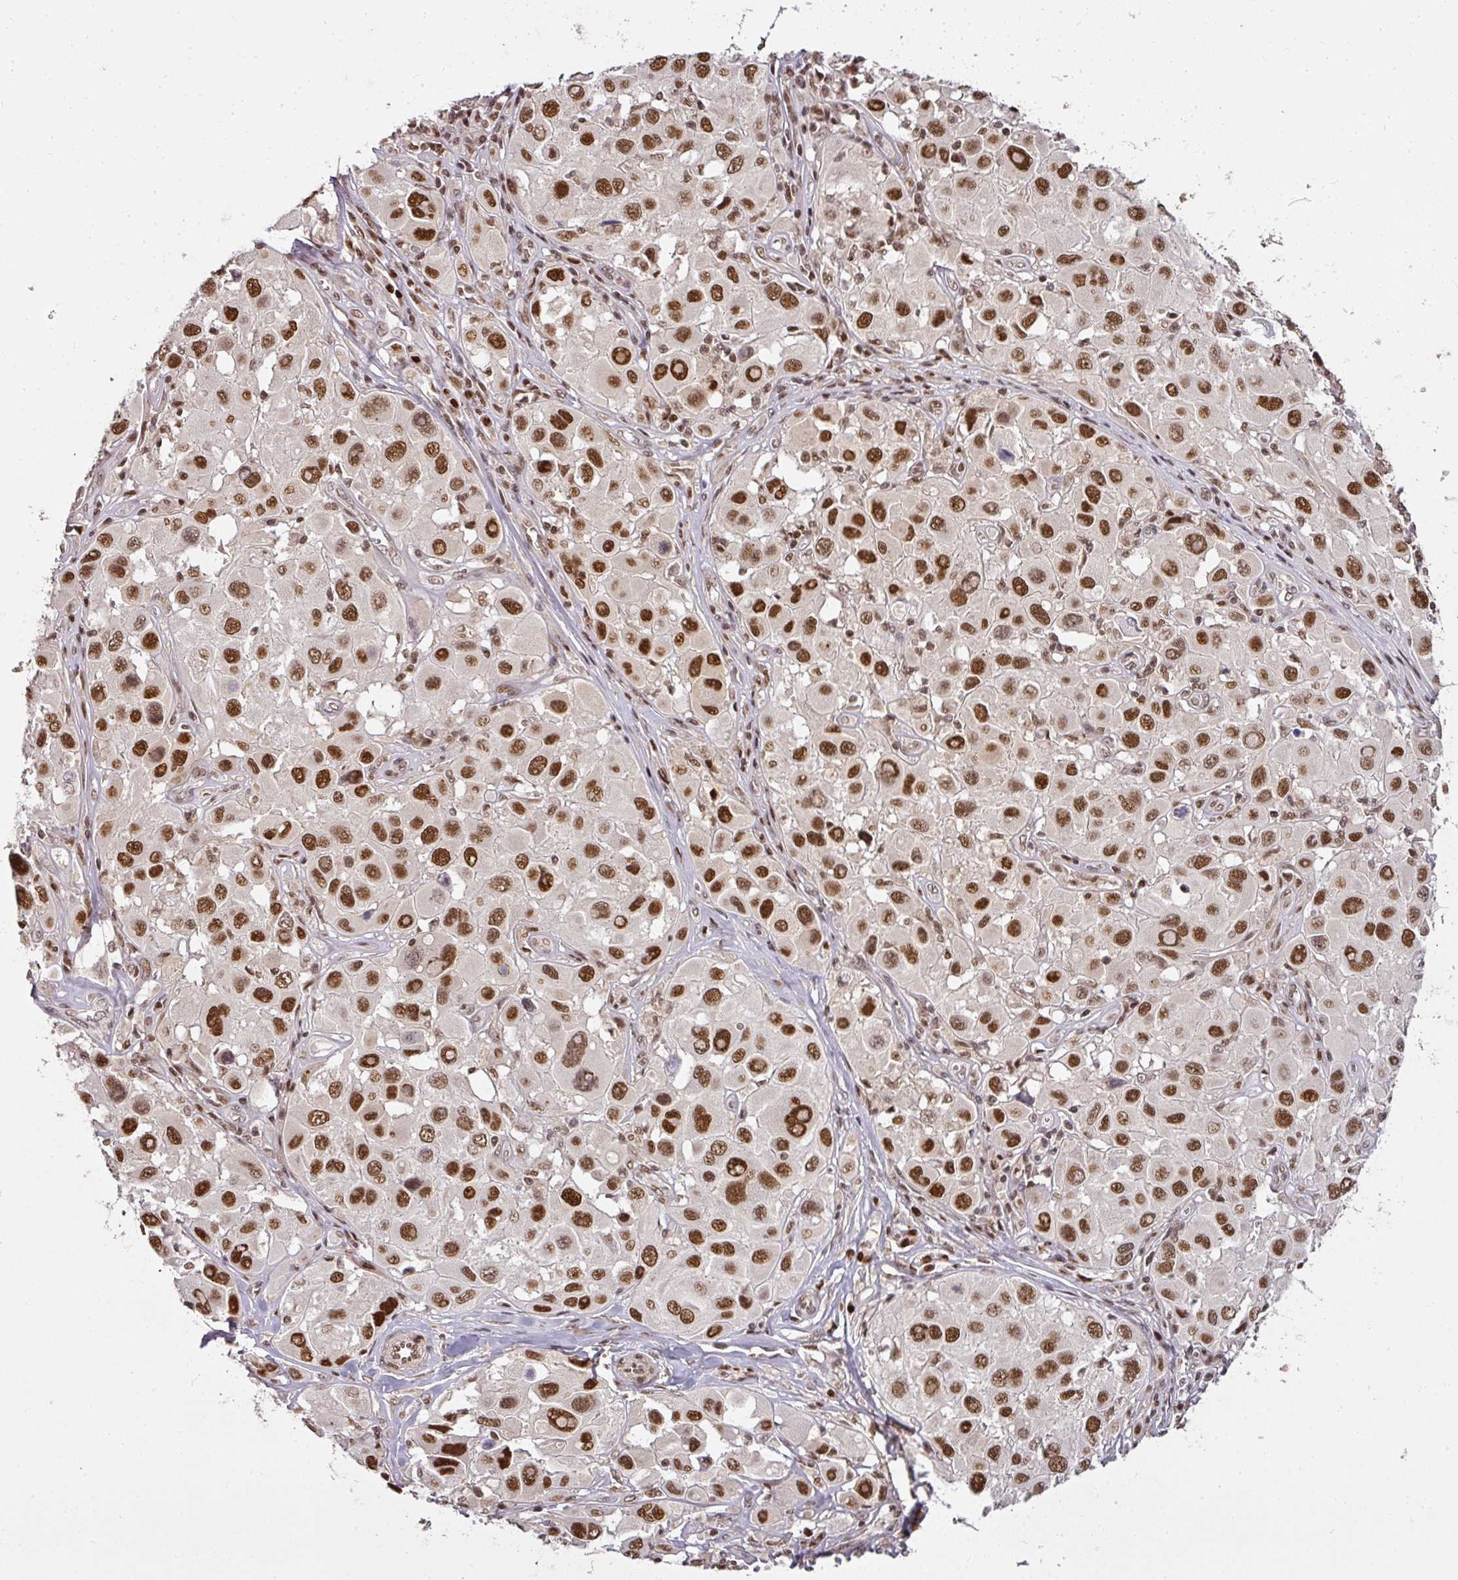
{"staining": {"intensity": "strong", "quantity": ">75%", "location": "nuclear"}, "tissue": "melanoma", "cell_type": "Tumor cells", "image_type": "cancer", "snomed": [{"axis": "morphology", "description": "Malignant melanoma, Metastatic site"}, {"axis": "topography", "description": "Skin"}], "caption": "Tumor cells show high levels of strong nuclear staining in about >75% of cells in melanoma. (Stains: DAB in brown, nuclei in blue, Microscopy: brightfield microscopy at high magnification).", "gene": "GPRIN2", "patient": {"sex": "male", "age": 41}}